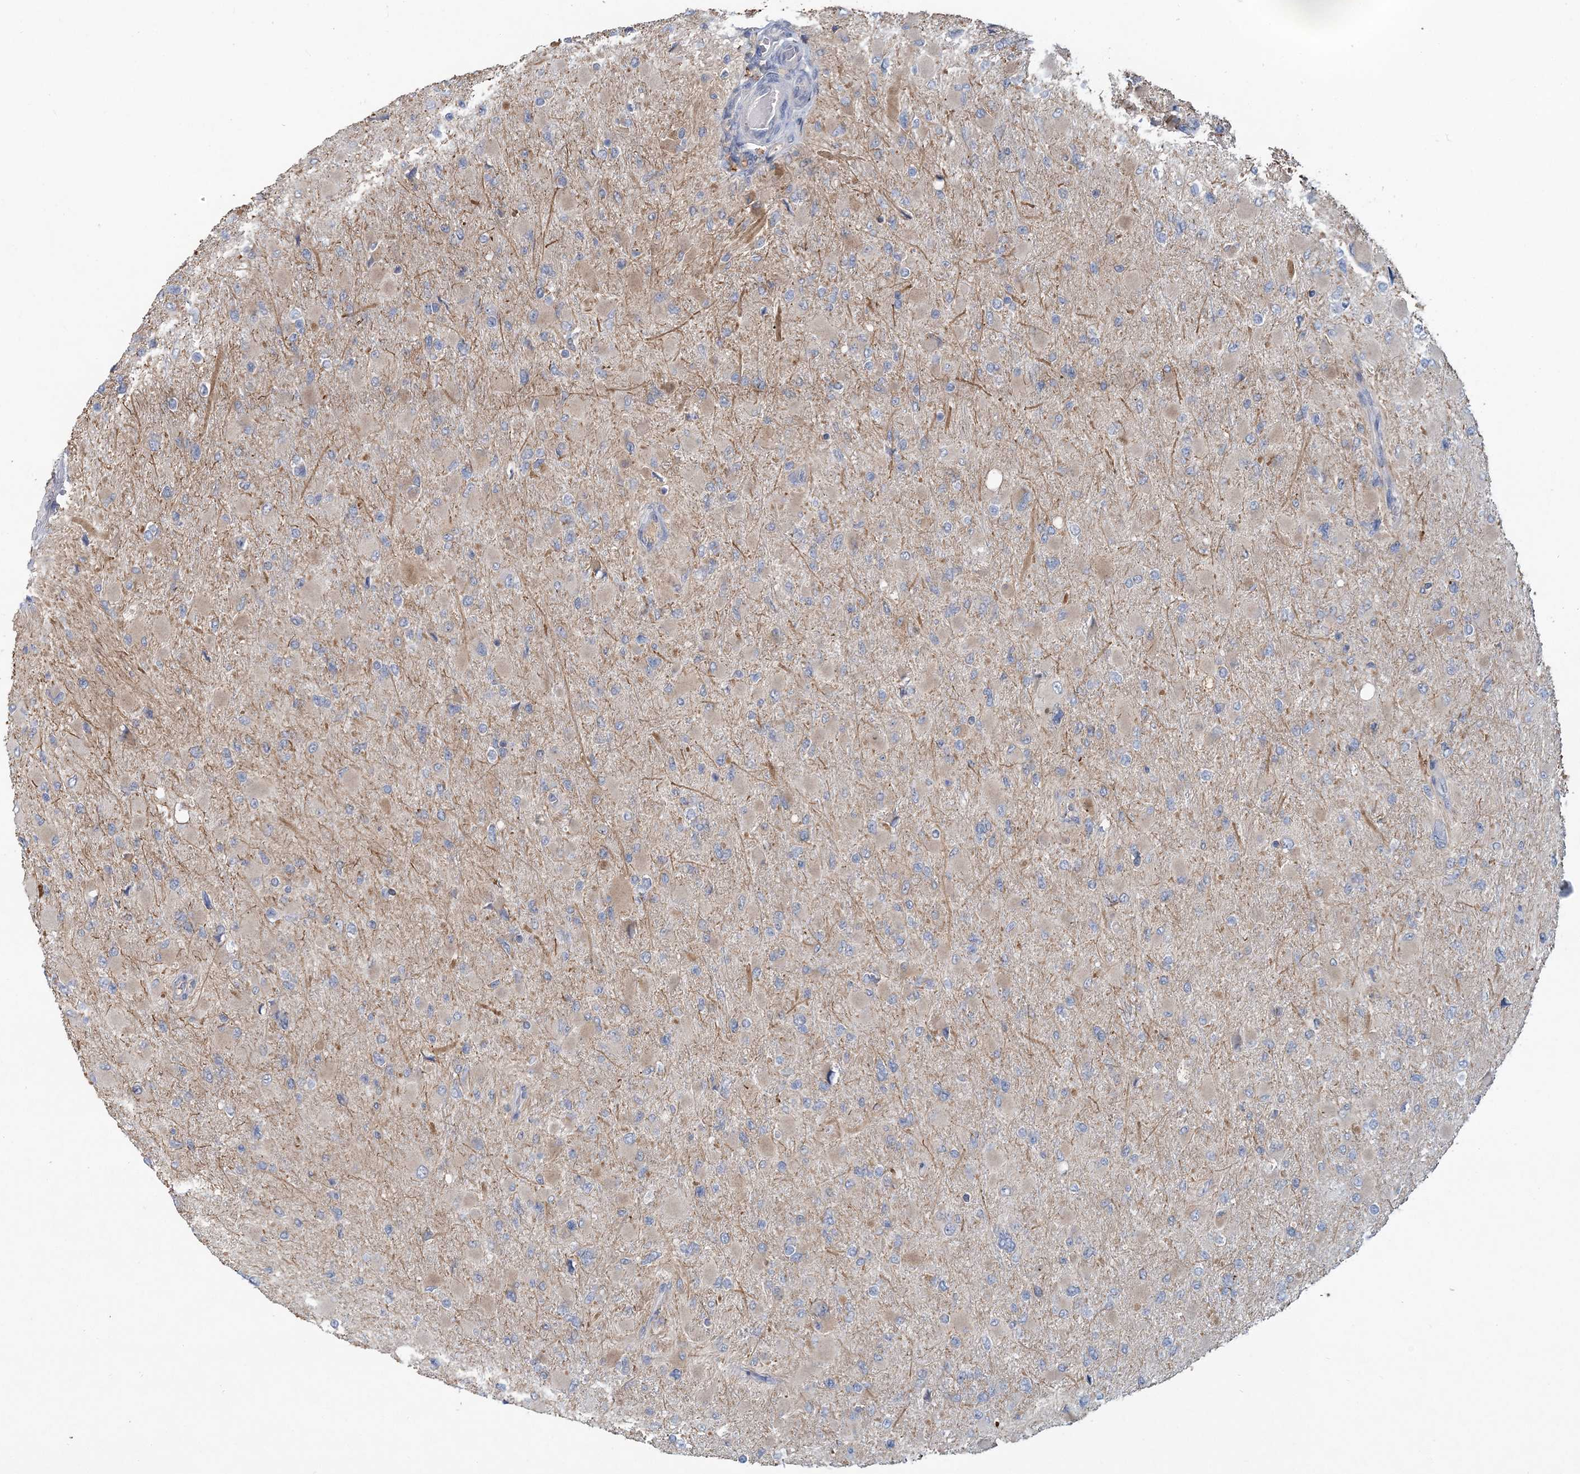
{"staining": {"intensity": "negative", "quantity": "none", "location": "none"}, "tissue": "glioma", "cell_type": "Tumor cells", "image_type": "cancer", "snomed": [{"axis": "morphology", "description": "Glioma, malignant, High grade"}, {"axis": "topography", "description": "Cerebral cortex"}], "caption": "Protein analysis of high-grade glioma (malignant) shows no significant positivity in tumor cells.", "gene": "RNF25", "patient": {"sex": "female", "age": 36}}